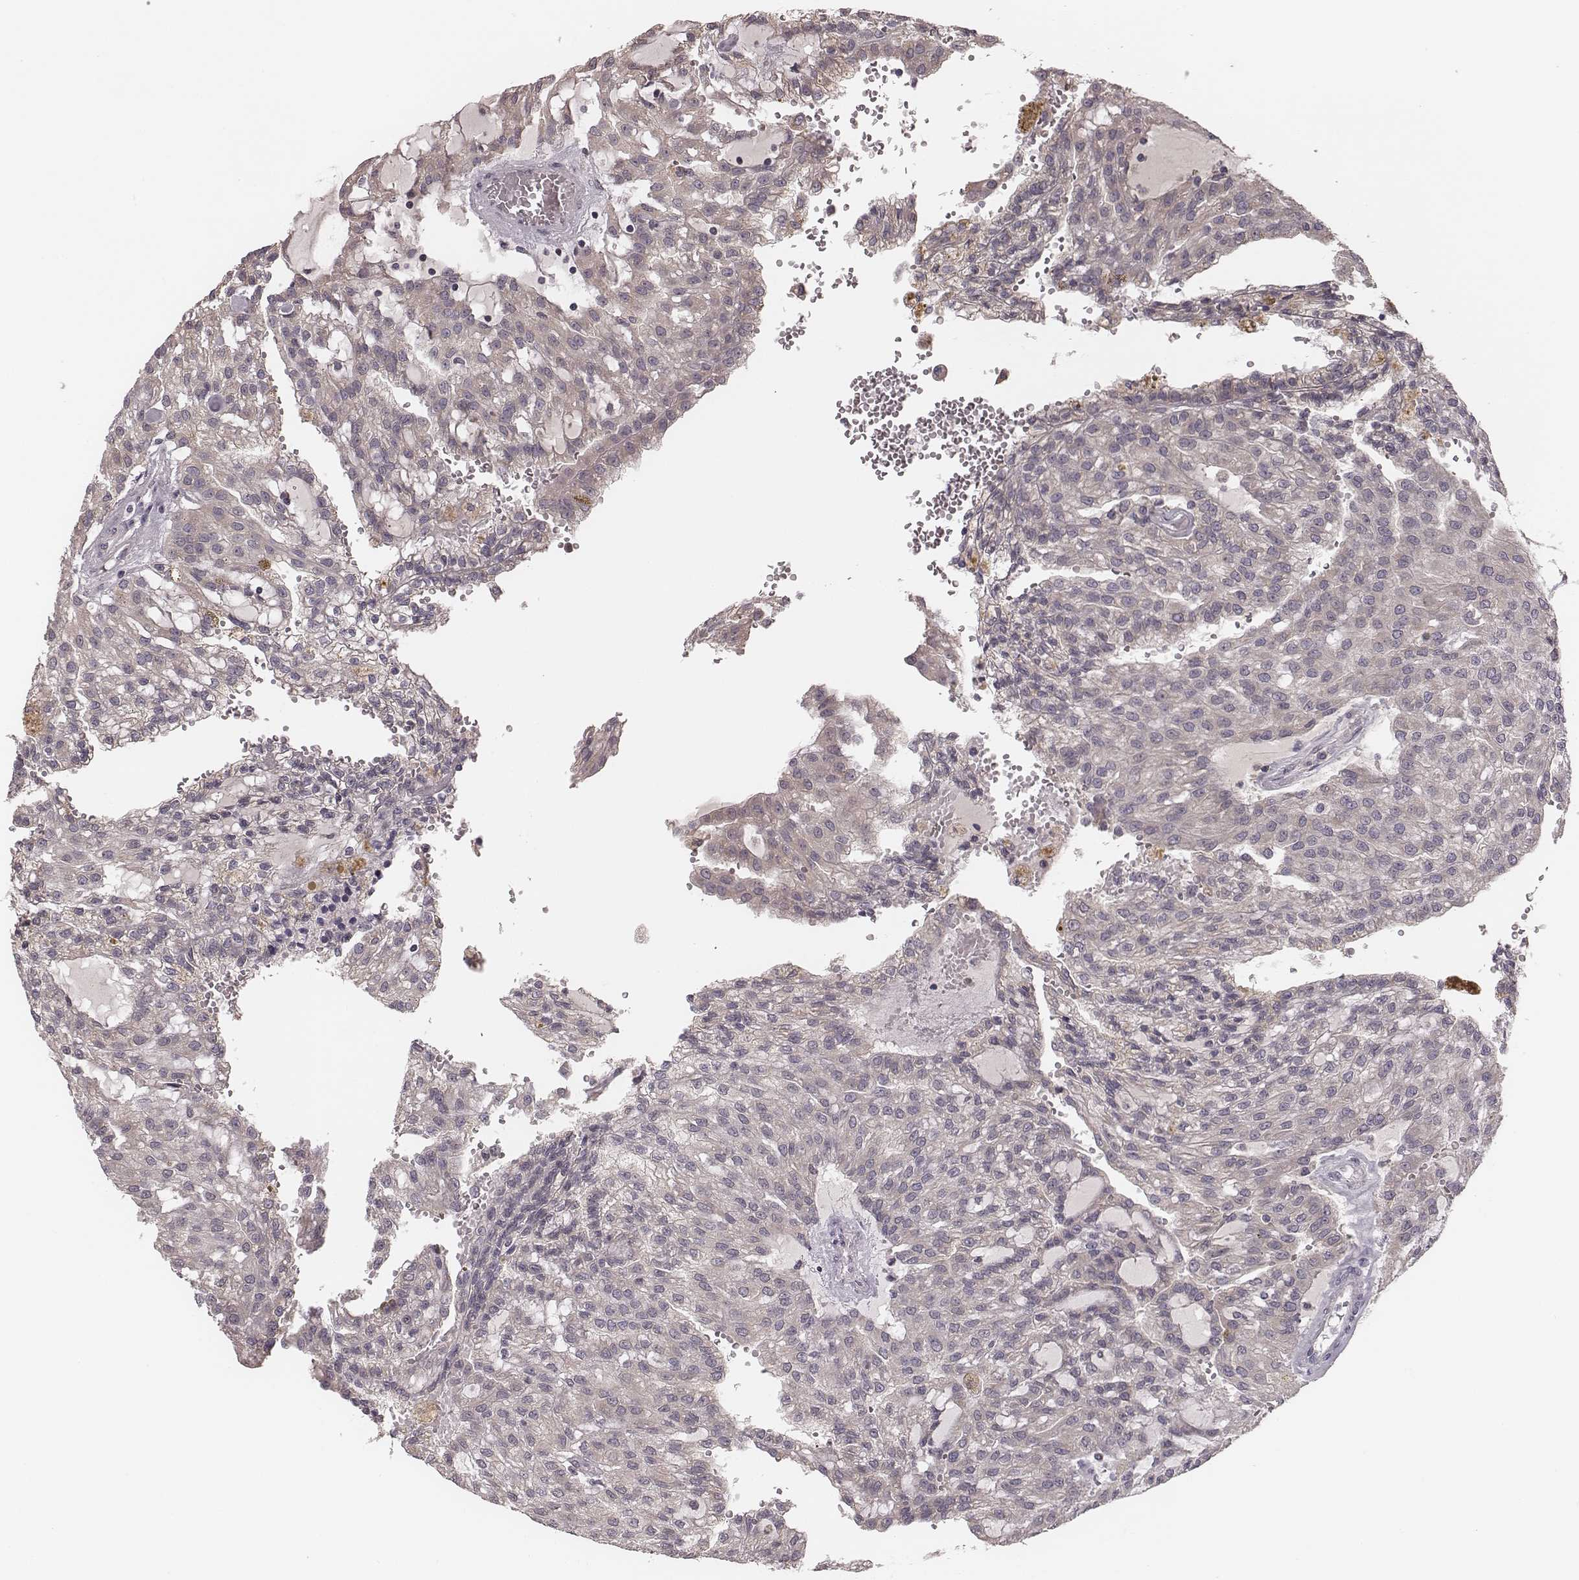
{"staining": {"intensity": "weak", "quantity": "25%-75%", "location": "cytoplasmic/membranous"}, "tissue": "renal cancer", "cell_type": "Tumor cells", "image_type": "cancer", "snomed": [{"axis": "morphology", "description": "Adenocarcinoma, NOS"}, {"axis": "topography", "description": "Kidney"}], "caption": "The image reveals a brown stain indicating the presence of a protein in the cytoplasmic/membranous of tumor cells in renal adenocarcinoma.", "gene": "P2RX5", "patient": {"sex": "male", "age": 63}}